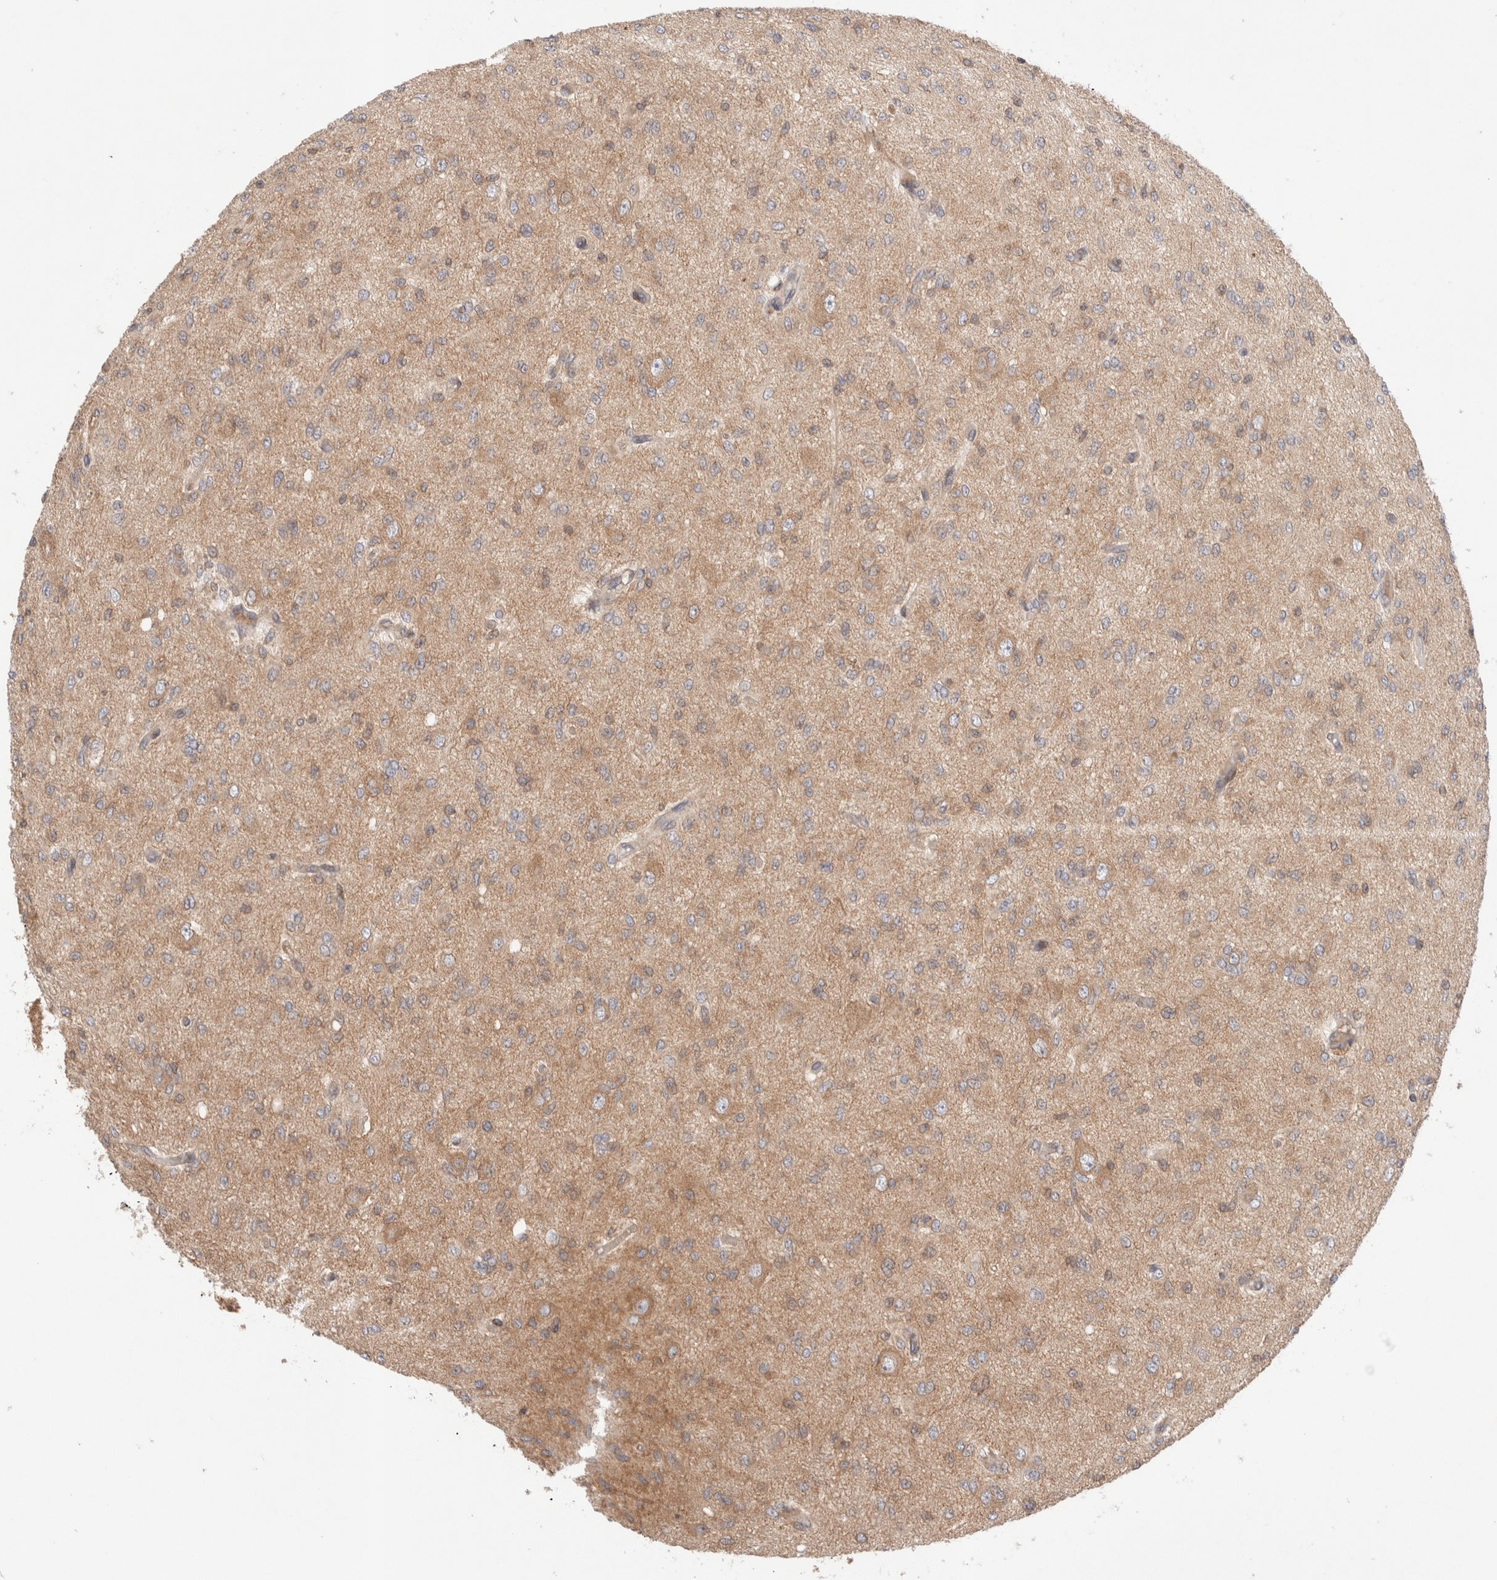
{"staining": {"intensity": "weak", "quantity": ">75%", "location": "cytoplasmic/membranous"}, "tissue": "glioma", "cell_type": "Tumor cells", "image_type": "cancer", "snomed": [{"axis": "morphology", "description": "Glioma, malignant, High grade"}, {"axis": "topography", "description": "Brain"}], "caption": "Human glioma stained for a protein (brown) reveals weak cytoplasmic/membranous positive staining in about >75% of tumor cells.", "gene": "SIKE1", "patient": {"sex": "female", "age": 59}}